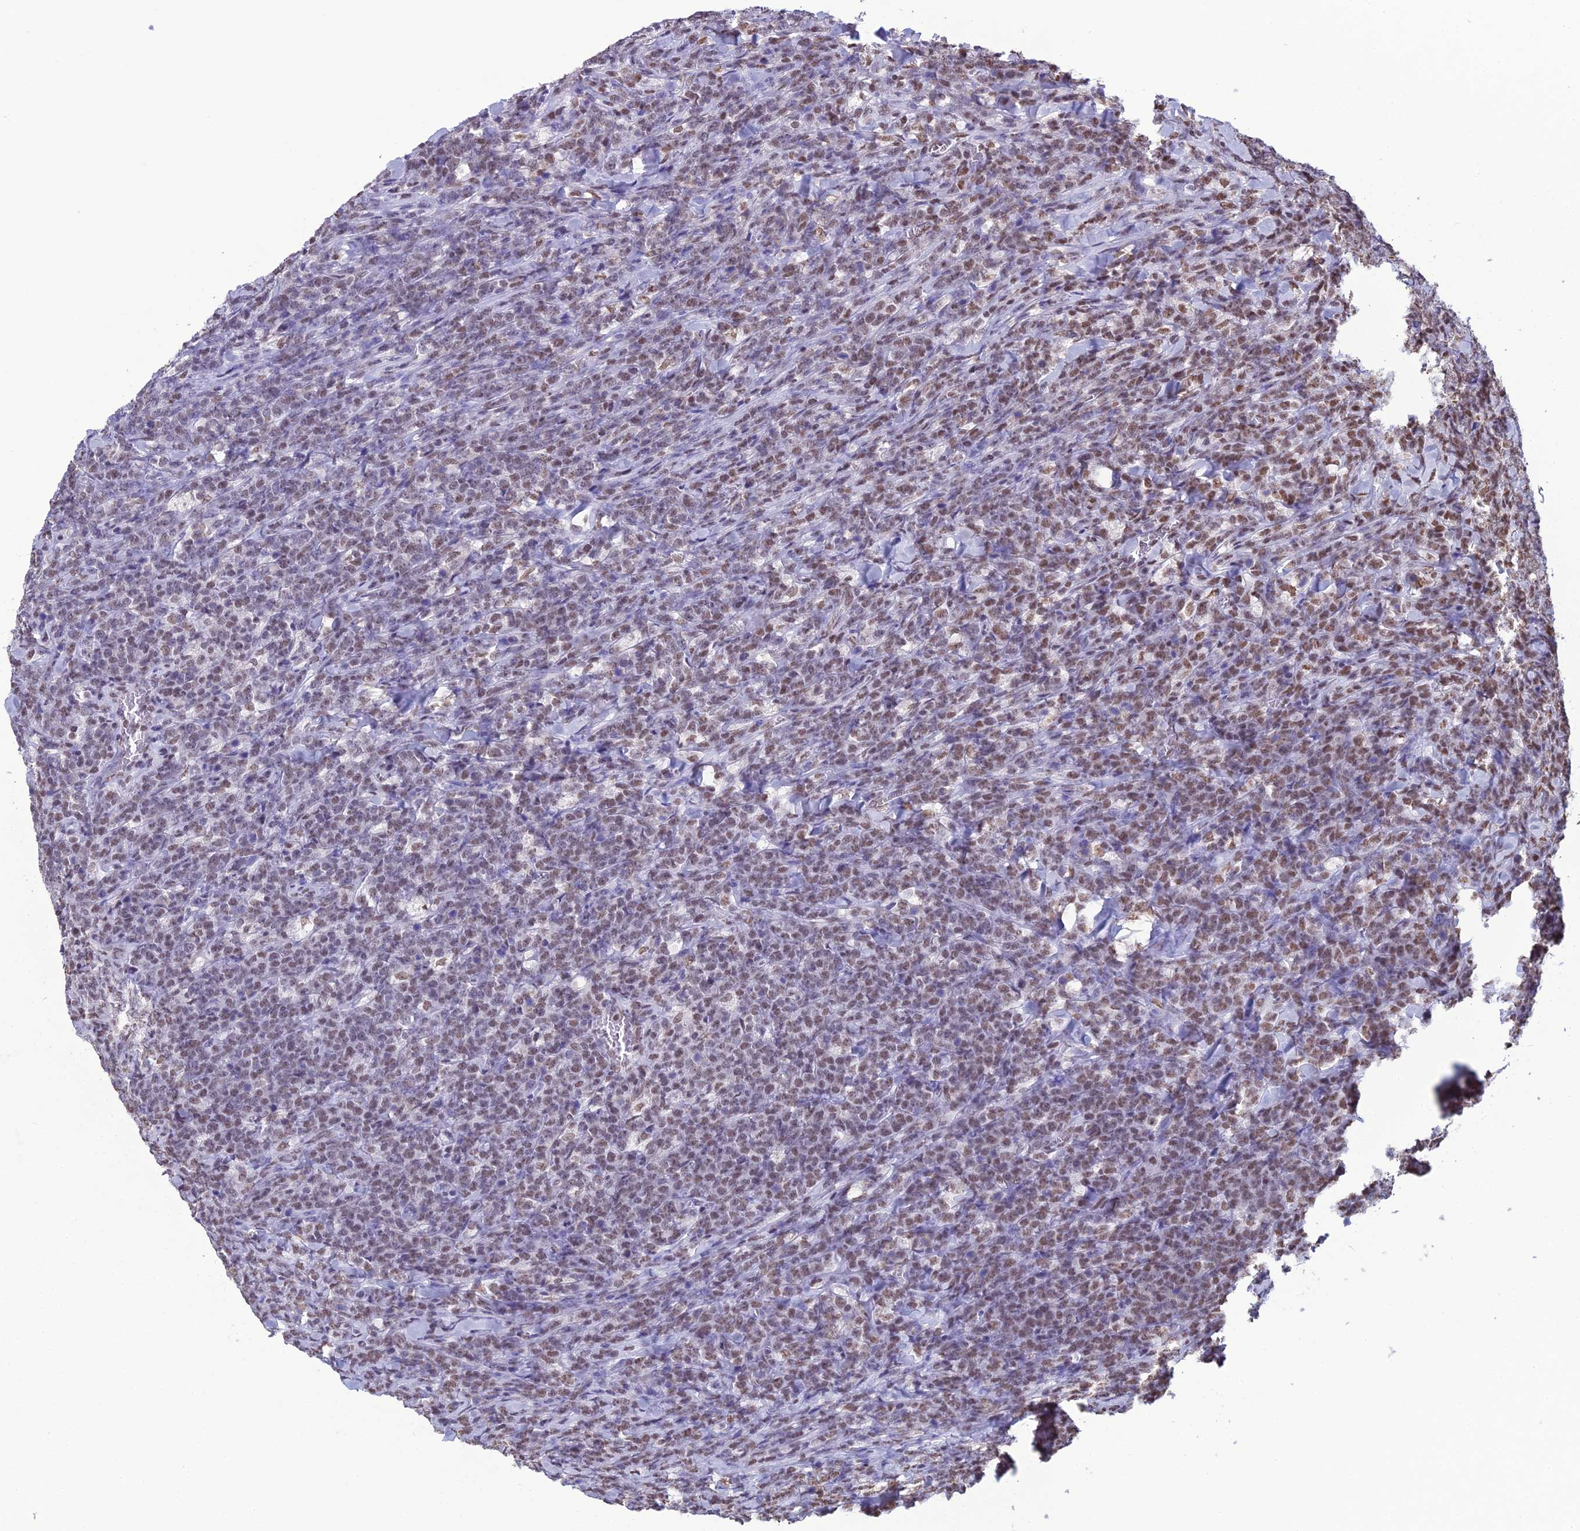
{"staining": {"intensity": "moderate", "quantity": "<25%", "location": "nuclear"}, "tissue": "lymphoma", "cell_type": "Tumor cells", "image_type": "cancer", "snomed": [{"axis": "morphology", "description": "Malignant lymphoma, non-Hodgkin's type, High grade"}, {"axis": "topography", "description": "Small intestine"}], "caption": "Protein analysis of lymphoma tissue demonstrates moderate nuclear staining in approximately <25% of tumor cells.", "gene": "PRAMEF12", "patient": {"sex": "male", "age": 8}}